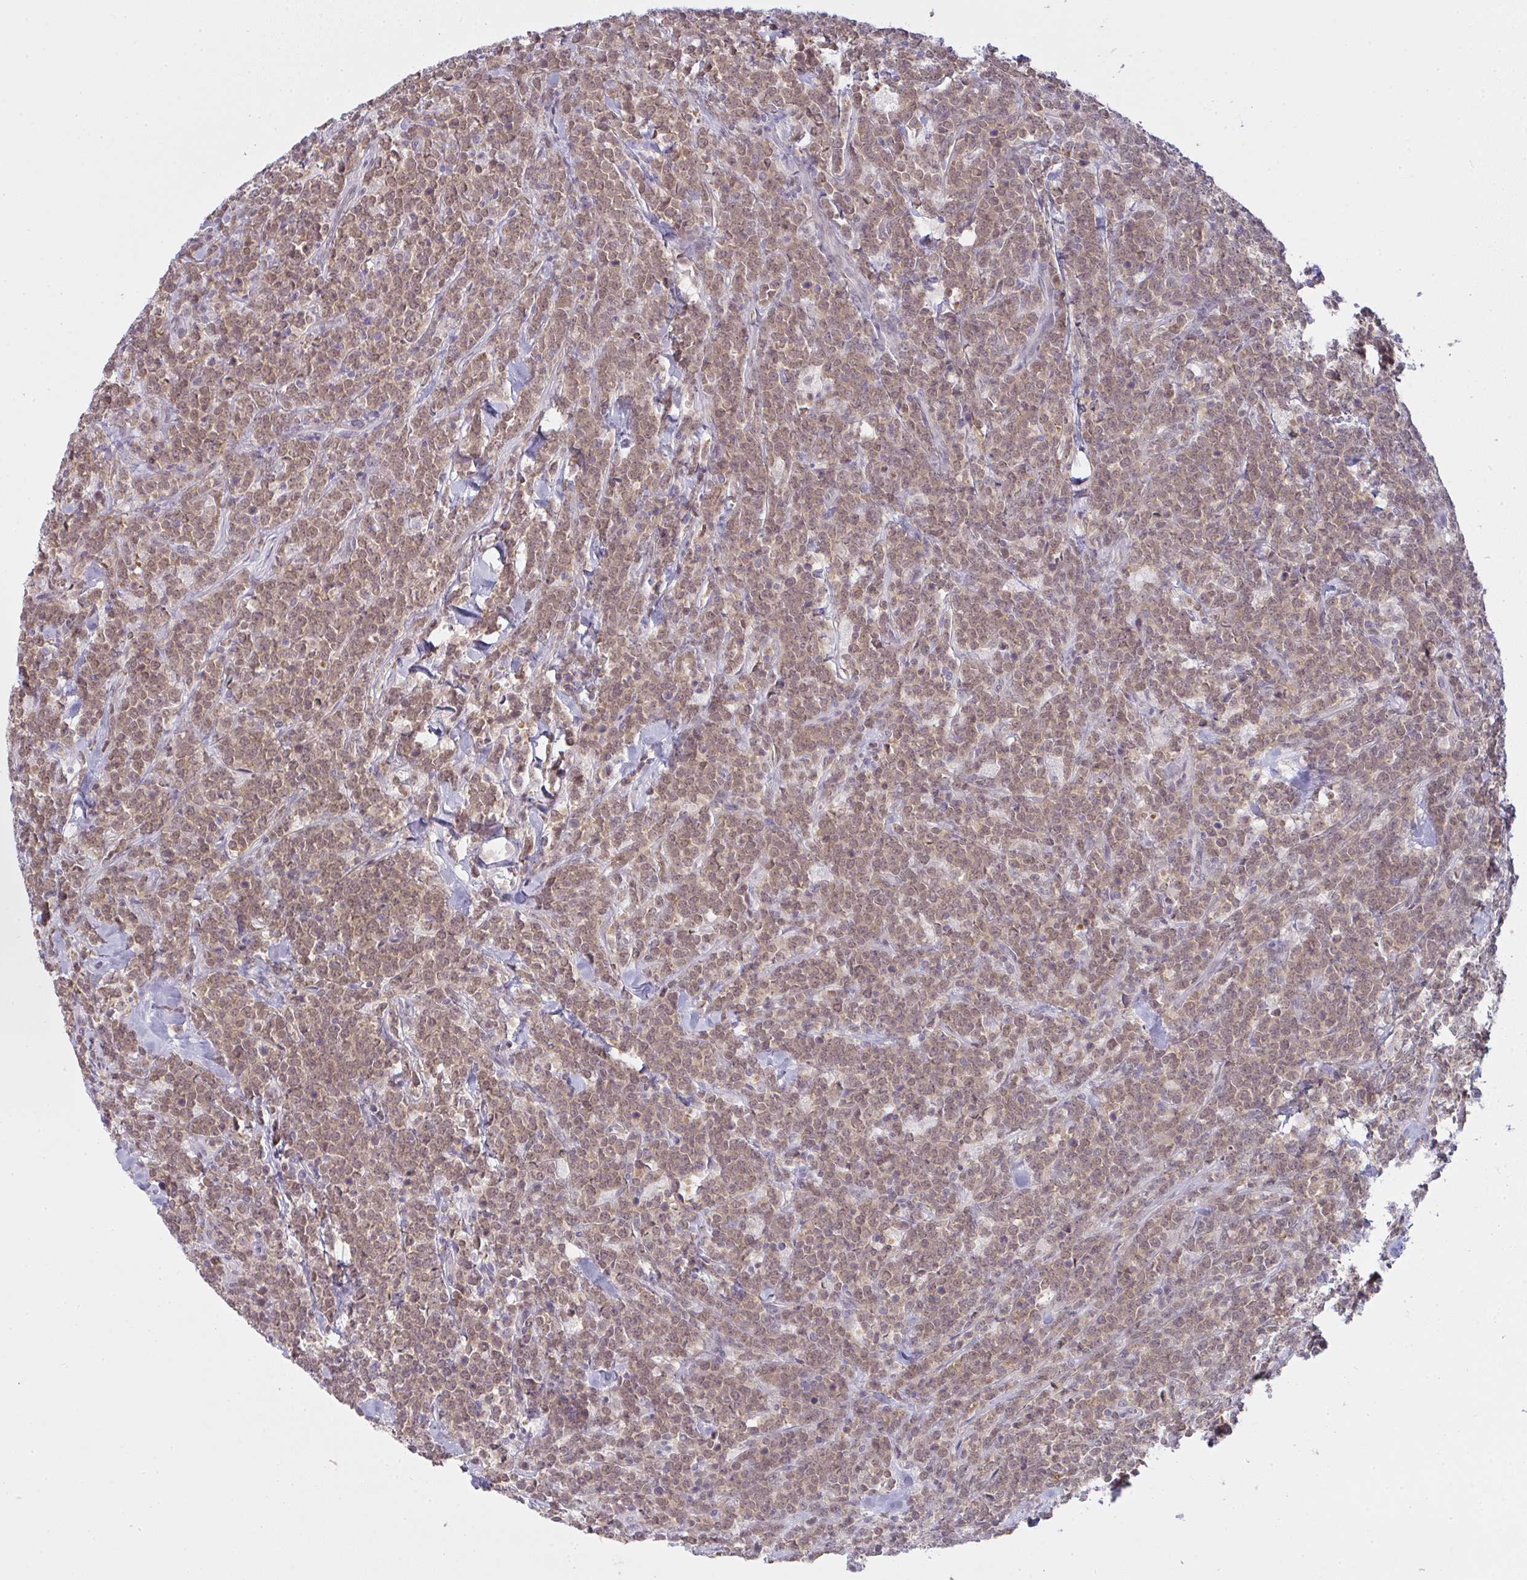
{"staining": {"intensity": "moderate", "quantity": "25%-75%", "location": "nuclear"}, "tissue": "lymphoma", "cell_type": "Tumor cells", "image_type": "cancer", "snomed": [{"axis": "morphology", "description": "Malignant lymphoma, non-Hodgkin's type, High grade"}, {"axis": "topography", "description": "Small intestine"}, {"axis": "topography", "description": "Colon"}], "caption": "This is an image of immunohistochemistry (IHC) staining of high-grade malignant lymphoma, non-Hodgkin's type, which shows moderate expression in the nuclear of tumor cells.", "gene": "CSE1L", "patient": {"sex": "male", "age": 8}}